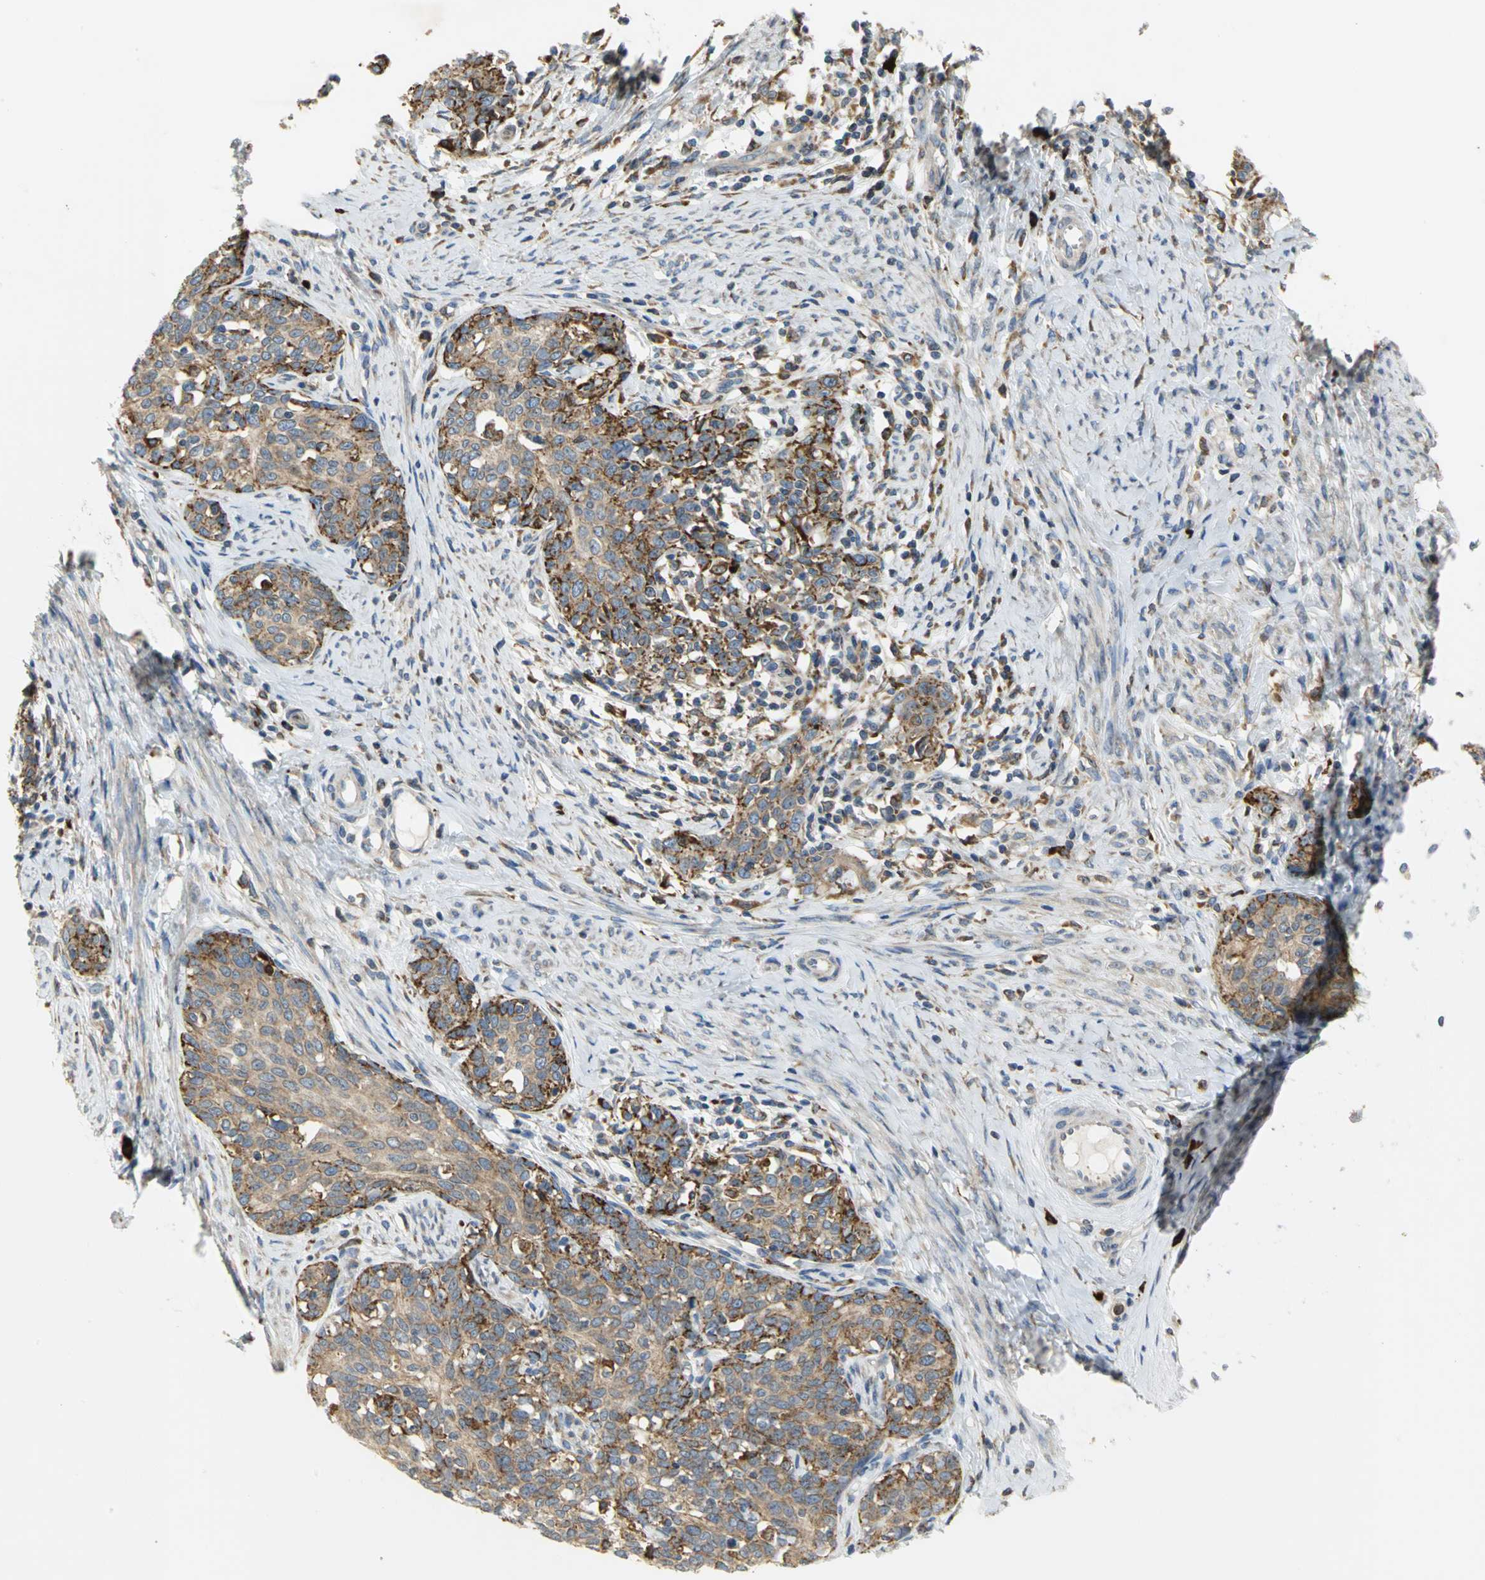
{"staining": {"intensity": "moderate", "quantity": ">75%", "location": "cytoplasmic/membranous"}, "tissue": "cervical cancer", "cell_type": "Tumor cells", "image_type": "cancer", "snomed": [{"axis": "morphology", "description": "Squamous cell carcinoma, NOS"}, {"axis": "morphology", "description": "Adenocarcinoma, NOS"}, {"axis": "topography", "description": "Cervix"}], "caption": "Tumor cells show medium levels of moderate cytoplasmic/membranous staining in approximately >75% of cells in human cervical cancer.", "gene": "SDF2L1", "patient": {"sex": "female", "age": 52}}